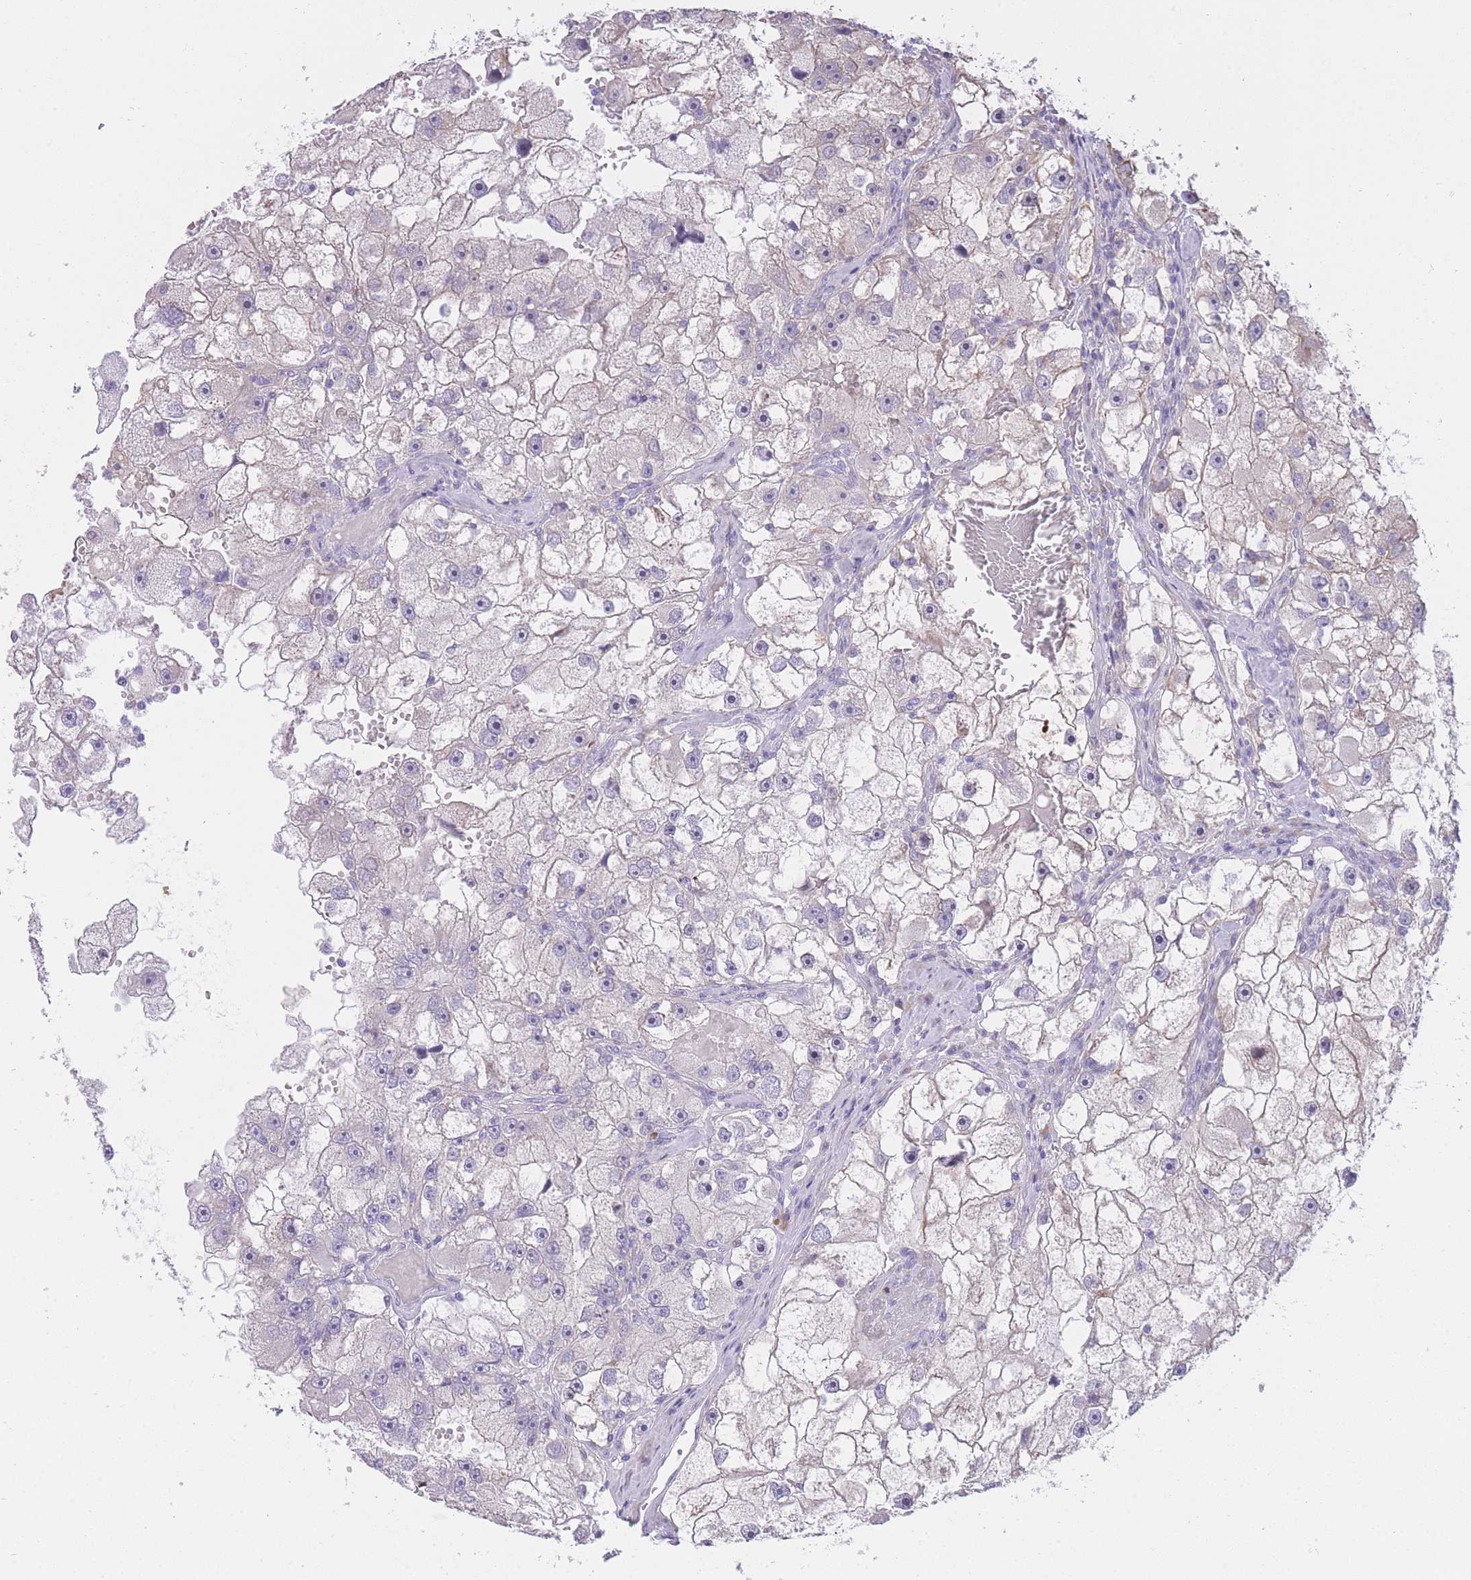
{"staining": {"intensity": "negative", "quantity": "none", "location": "none"}, "tissue": "renal cancer", "cell_type": "Tumor cells", "image_type": "cancer", "snomed": [{"axis": "morphology", "description": "Adenocarcinoma, NOS"}, {"axis": "topography", "description": "Kidney"}], "caption": "Tumor cells are negative for brown protein staining in renal cancer.", "gene": "IMPG1", "patient": {"sex": "male", "age": 63}}